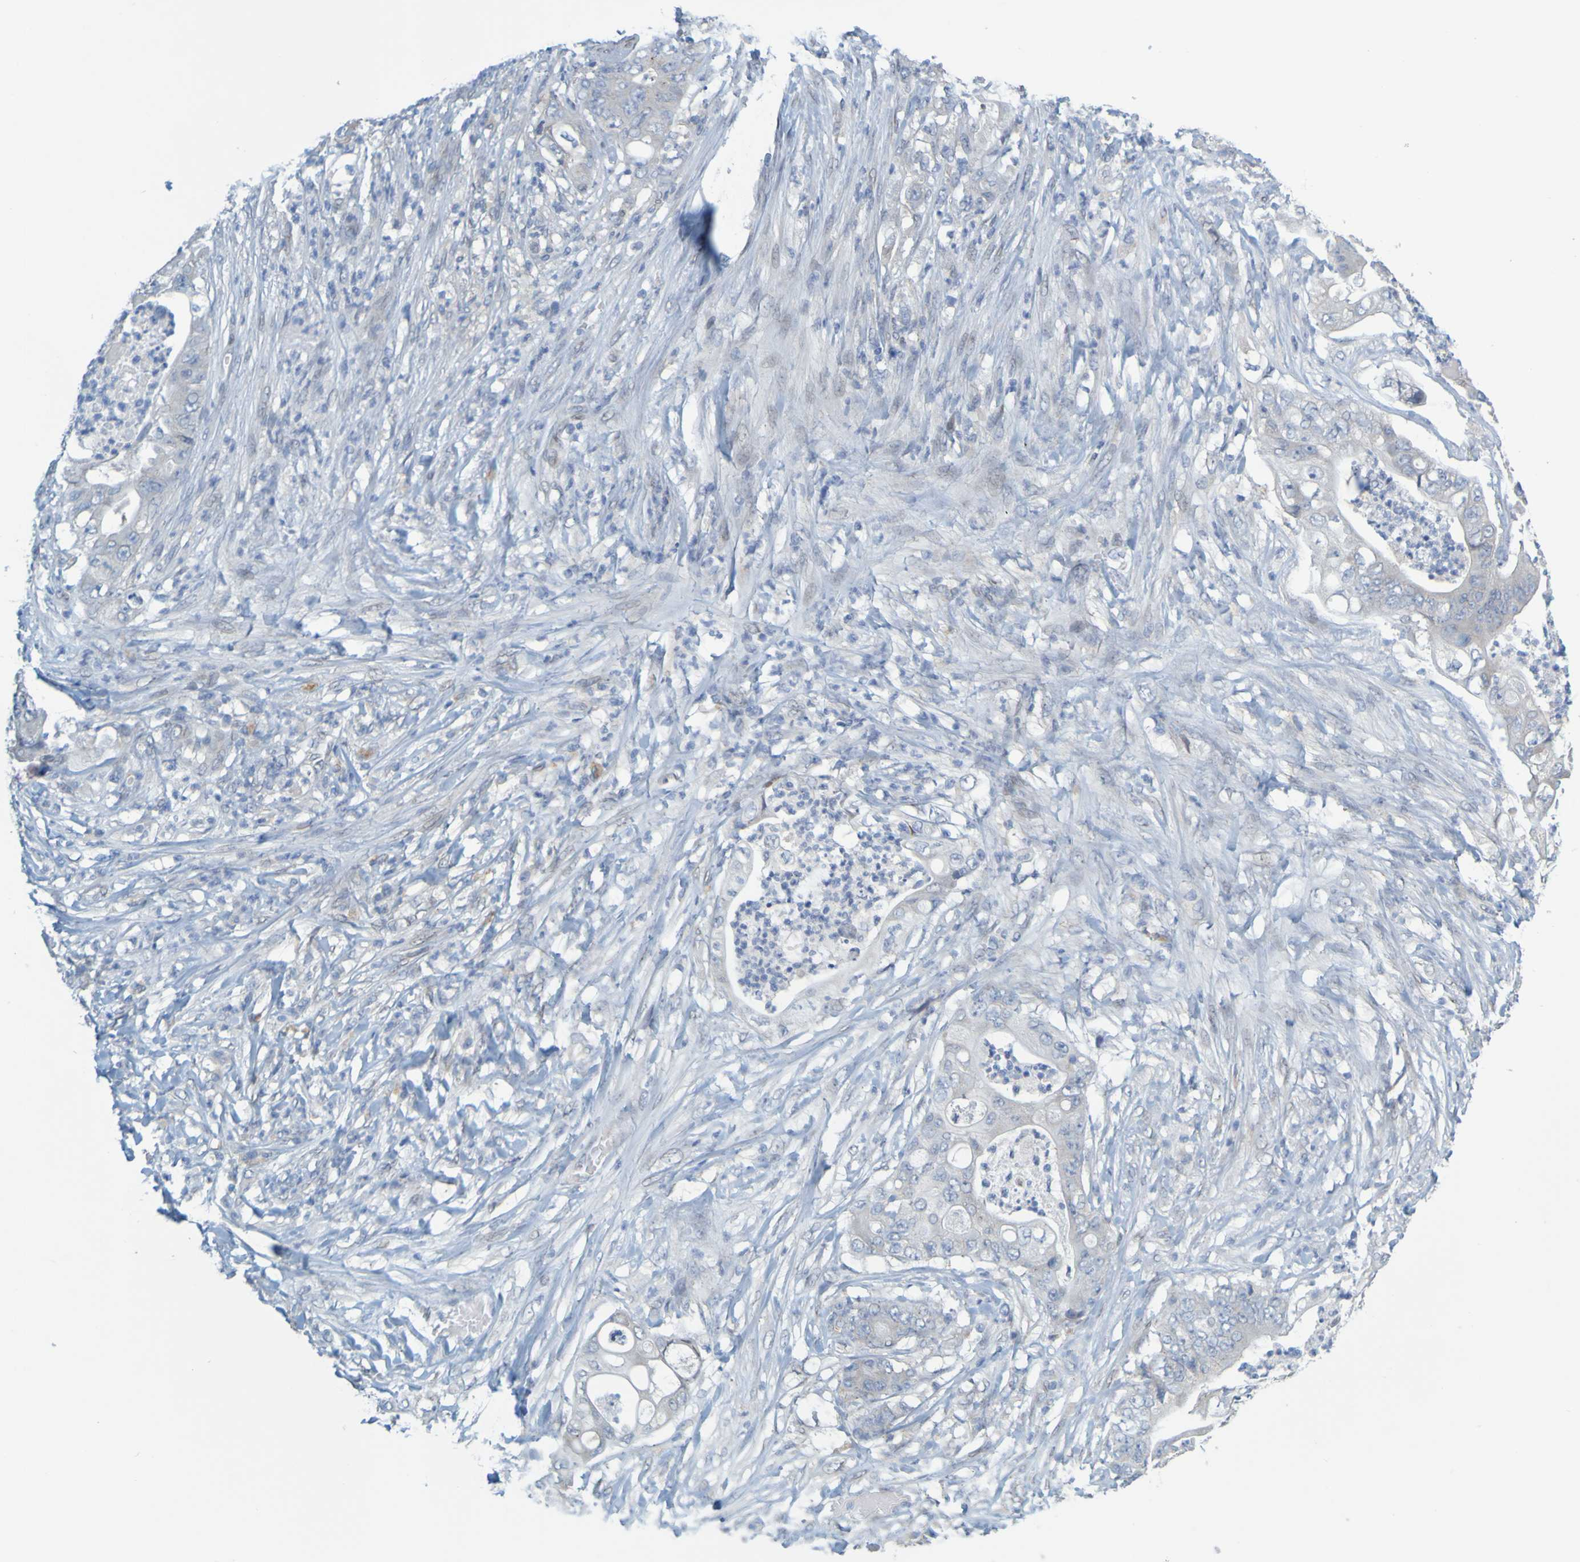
{"staining": {"intensity": "negative", "quantity": "none", "location": "none"}, "tissue": "stomach cancer", "cell_type": "Tumor cells", "image_type": "cancer", "snomed": [{"axis": "morphology", "description": "Adenocarcinoma, NOS"}, {"axis": "topography", "description": "Stomach"}], "caption": "High magnification brightfield microscopy of stomach cancer (adenocarcinoma) stained with DAB (3,3'-diaminobenzidine) (brown) and counterstained with hematoxylin (blue): tumor cells show no significant staining.", "gene": "MAG", "patient": {"sex": "female", "age": 73}}